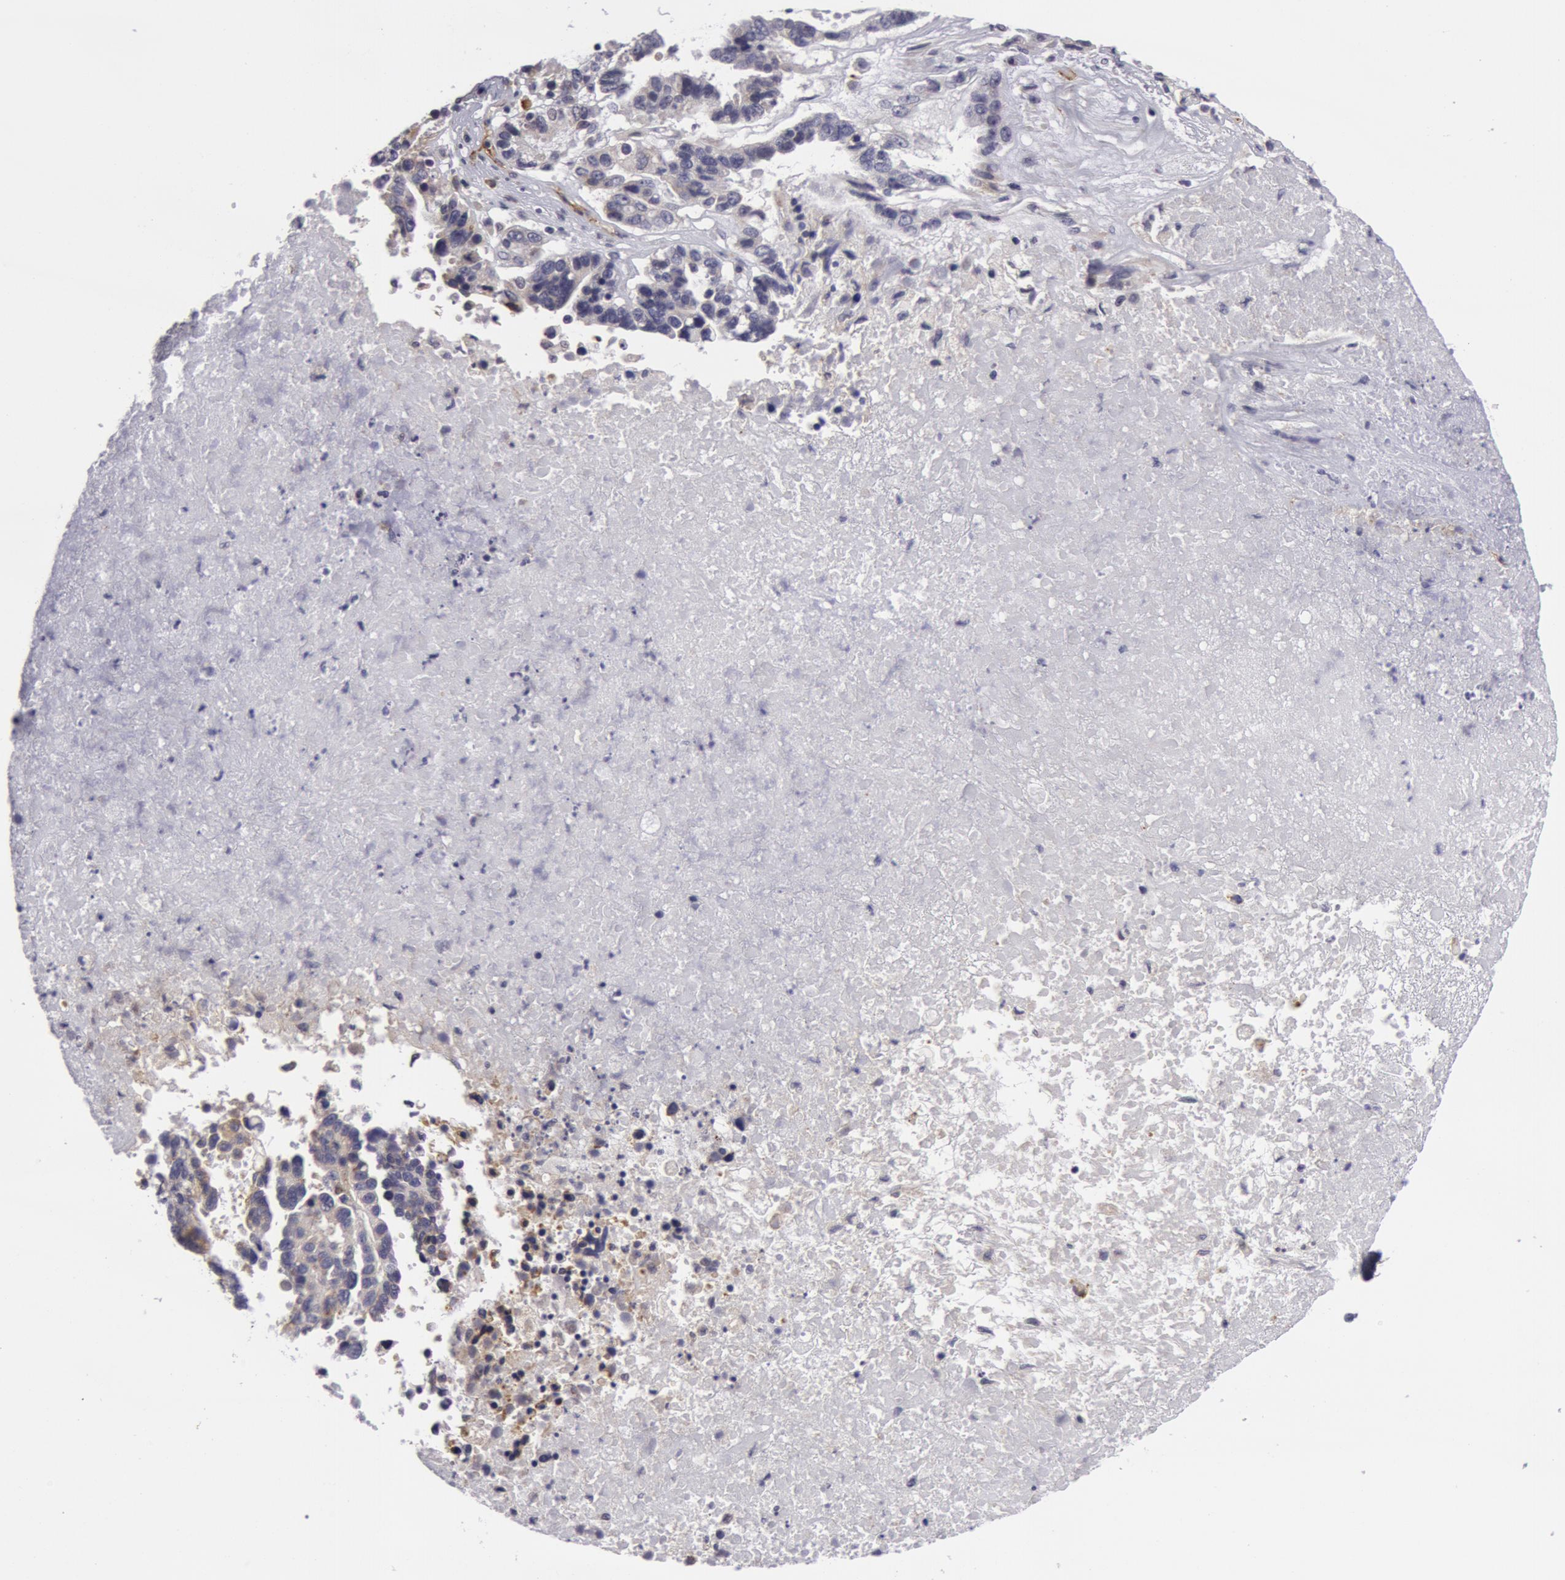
{"staining": {"intensity": "weak", "quantity": "<25%", "location": "cytoplasmic/membranous"}, "tissue": "ovarian cancer", "cell_type": "Tumor cells", "image_type": "cancer", "snomed": [{"axis": "morphology", "description": "Carcinoma, endometroid"}, {"axis": "morphology", "description": "Cystadenocarcinoma, serous, NOS"}, {"axis": "topography", "description": "Ovary"}], "caption": "Immunohistochemistry image of neoplastic tissue: ovarian serous cystadenocarcinoma stained with DAB shows no significant protein staining in tumor cells.", "gene": "IL23A", "patient": {"sex": "female", "age": 45}}